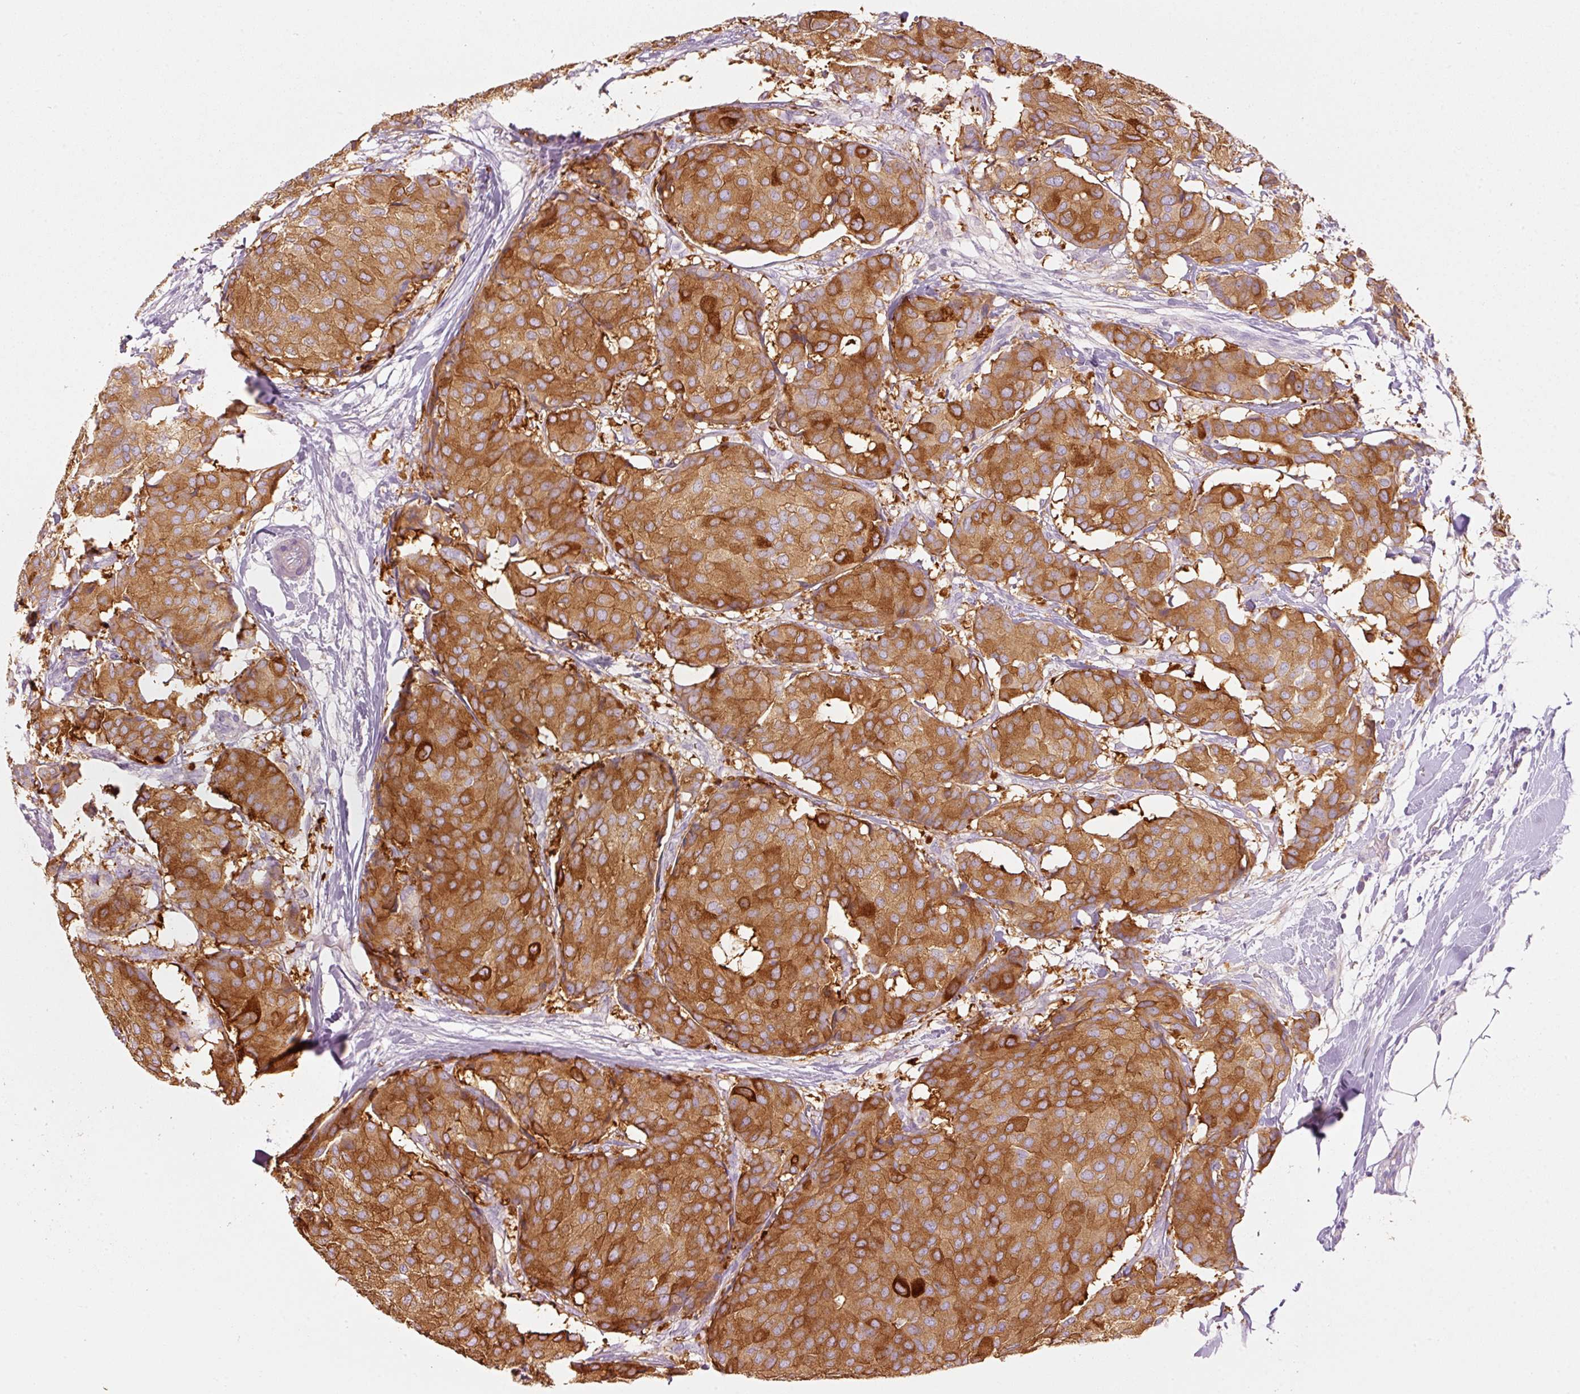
{"staining": {"intensity": "strong", "quantity": ">75%", "location": "cytoplasmic/membranous"}, "tissue": "breast cancer", "cell_type": "Tumor cells", "image_type": "cancer", "snomed": [{"axis": "morphology", "description": "Duct carcinoma"}, {"axis": "topography", "description": "Breast"}], "caption": "This histopathology image displays IHC staining of breast cancer, with high strong cytoplasmic/membranous positivity in about >75% of tumor cells.", "gene": "PDXDC1", "patient": {"sex": "female", "age": 75}}